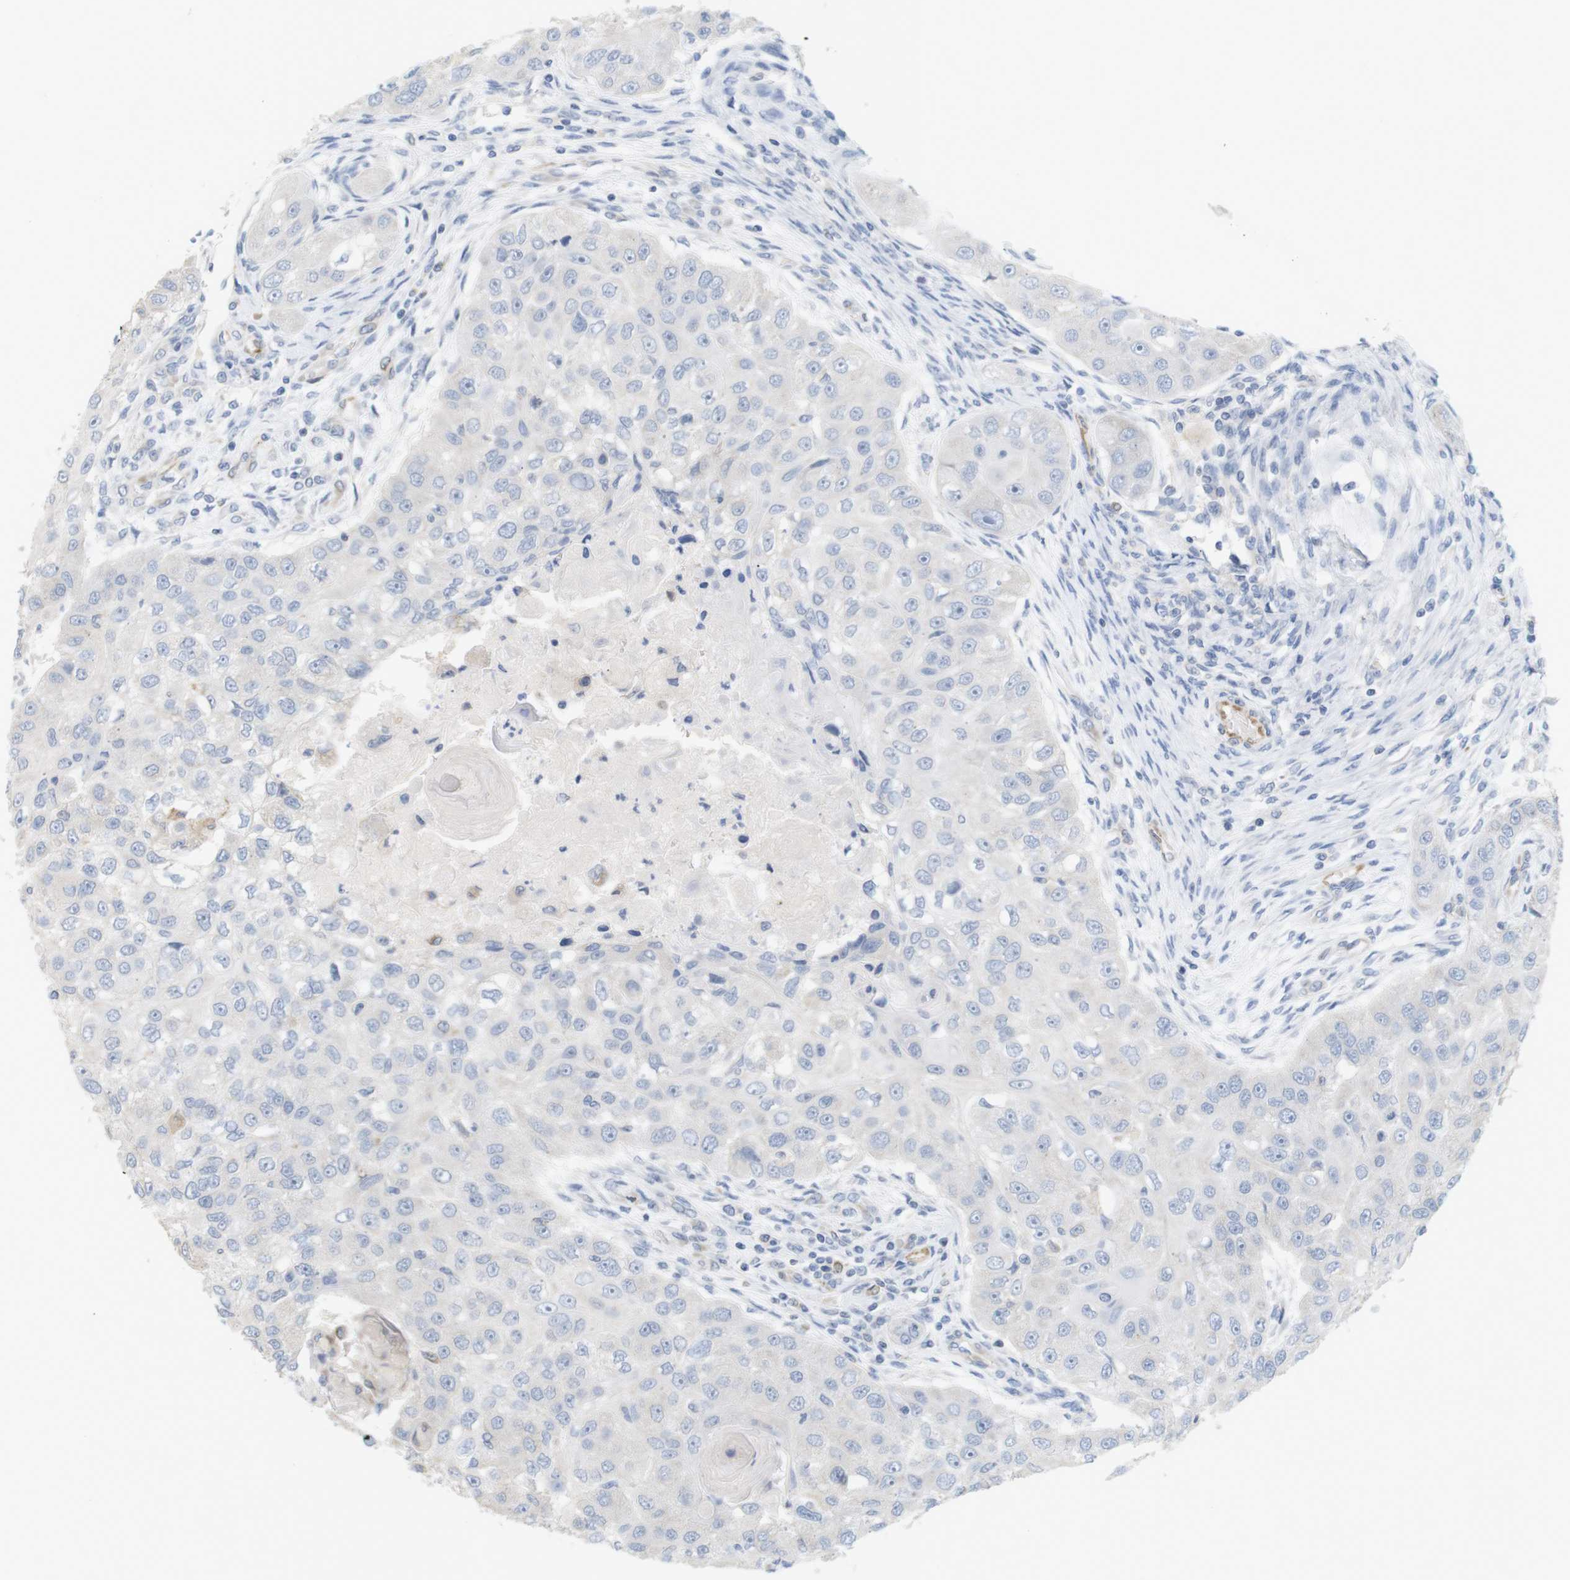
{"staining": {"intensity": "negative", "quantity": "none", "location": "none"}, "tissue": "head and neck cancer", "cell_type": "Tumor cells", "image_type": "cancer", "snomed": [{"axis": "morphology", "description": "Normal tissue, NOS"}, {"axis": "morphology", "description": "Squamous cell carcinoma, NOS"}, {"axis": "topography", "description": "Skeletal muscle"}, {"axis": "topography", "description": "Head-Neck"}], "caption": "DAB (3,3'-diaminobenzidine) immunohistochemical staining of human head and neck squamous cell carcinoma exhibits no significant positivity in tumor cells.", "gene": "ITPR1", "patient": {"sex": "male", "age": 51}}